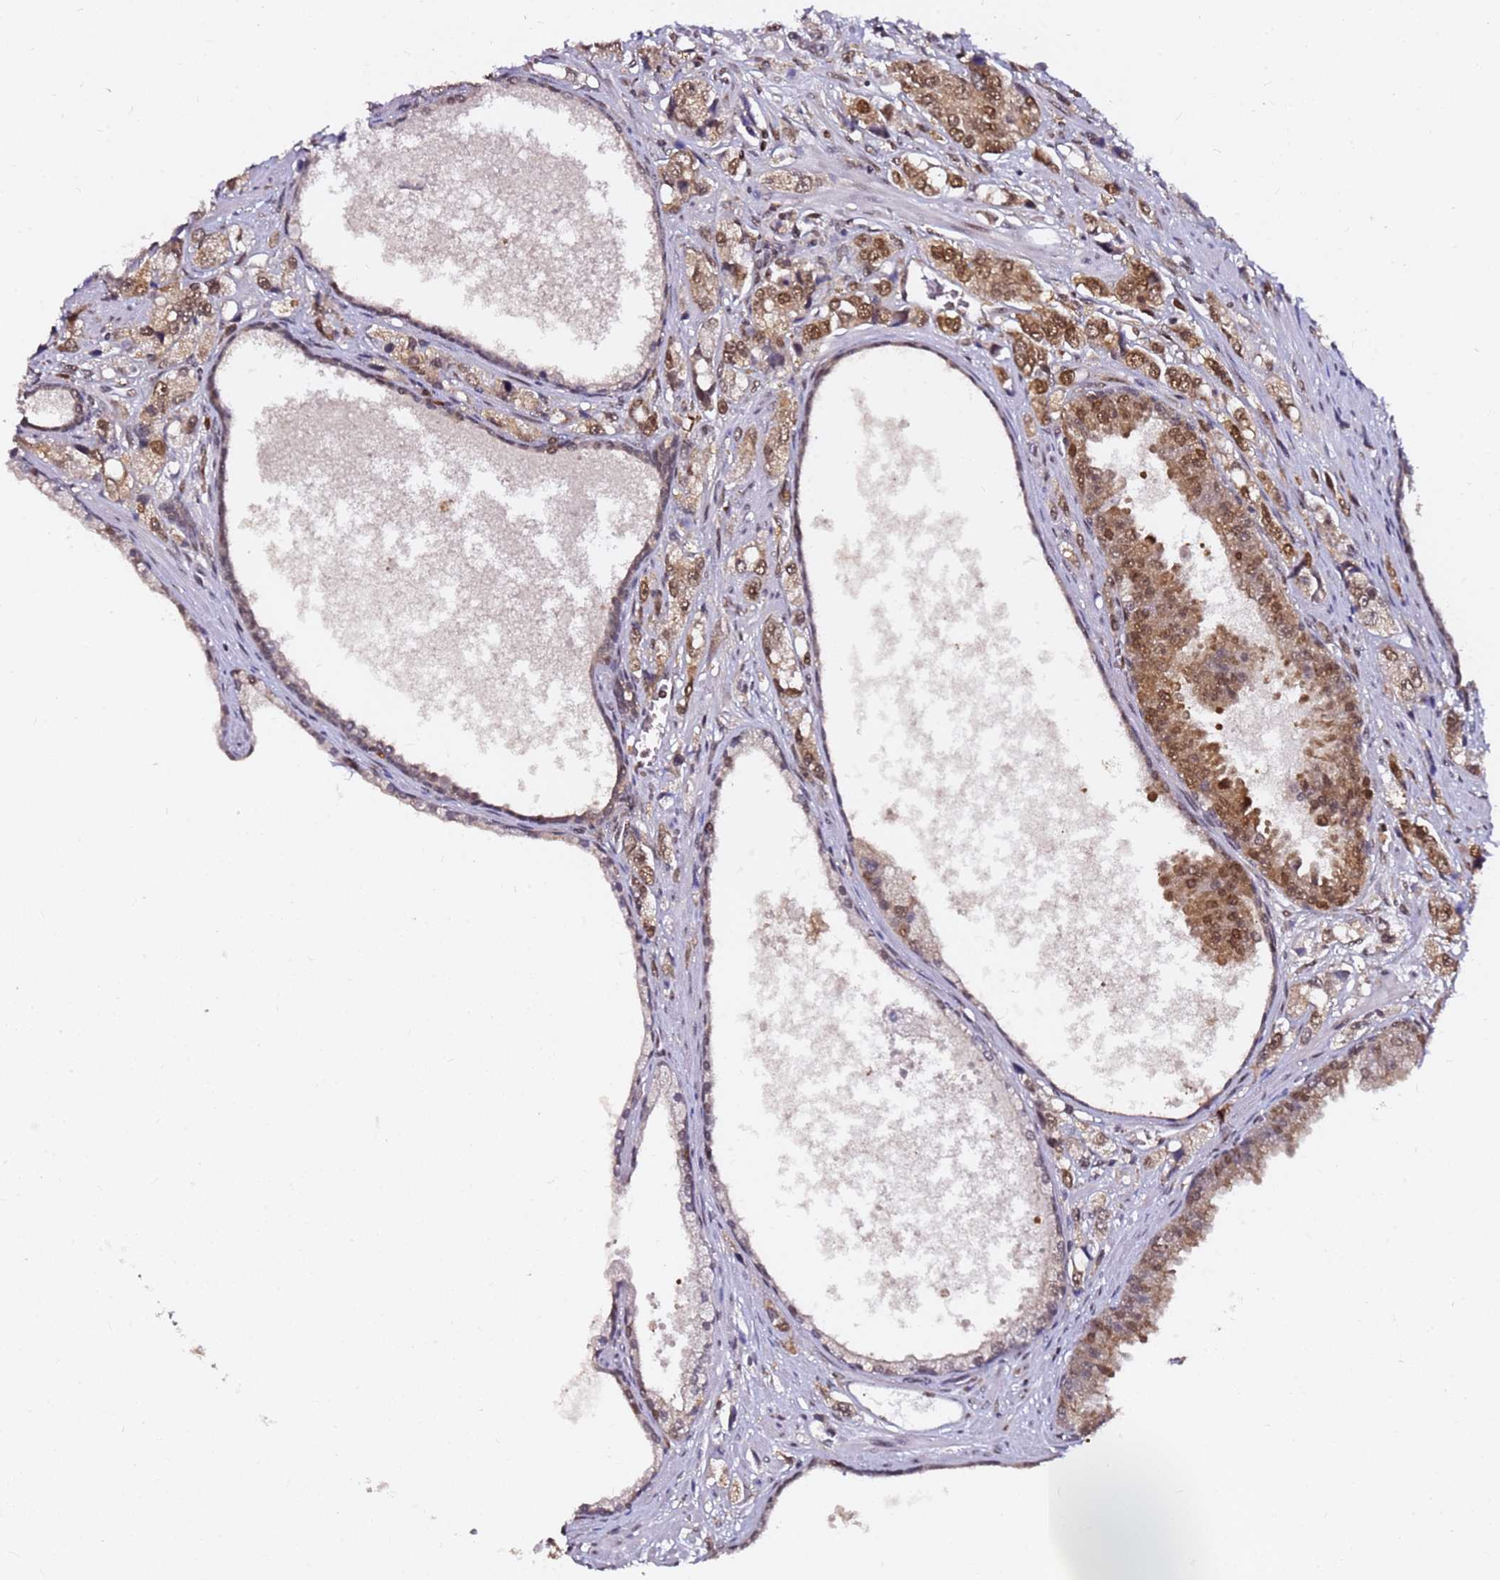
{"staining": {"intensity": "moderate", "quantity": ">75%", "location": "cytoplasmic/membranous,nuclear"}, "tissue": "prostate cancer", "cell_type": "Tumor cells", "image_type": "cancer", "snomed": [{"axis": "morphology", "description": "Adenocarcinoma, High grade"}, {"axis": "topography", "description": "Prostate"}], "caption": "About >75% of tumor cells in prostate cancer (adenocarcinoma (high-grade)) reveal moderate cytoplasmic/membranous and nuclear protein expression as visualized by brown immunohistochemical staining.", "gene": "RGS18", "patient": {"sex": "male", "age": 74}}